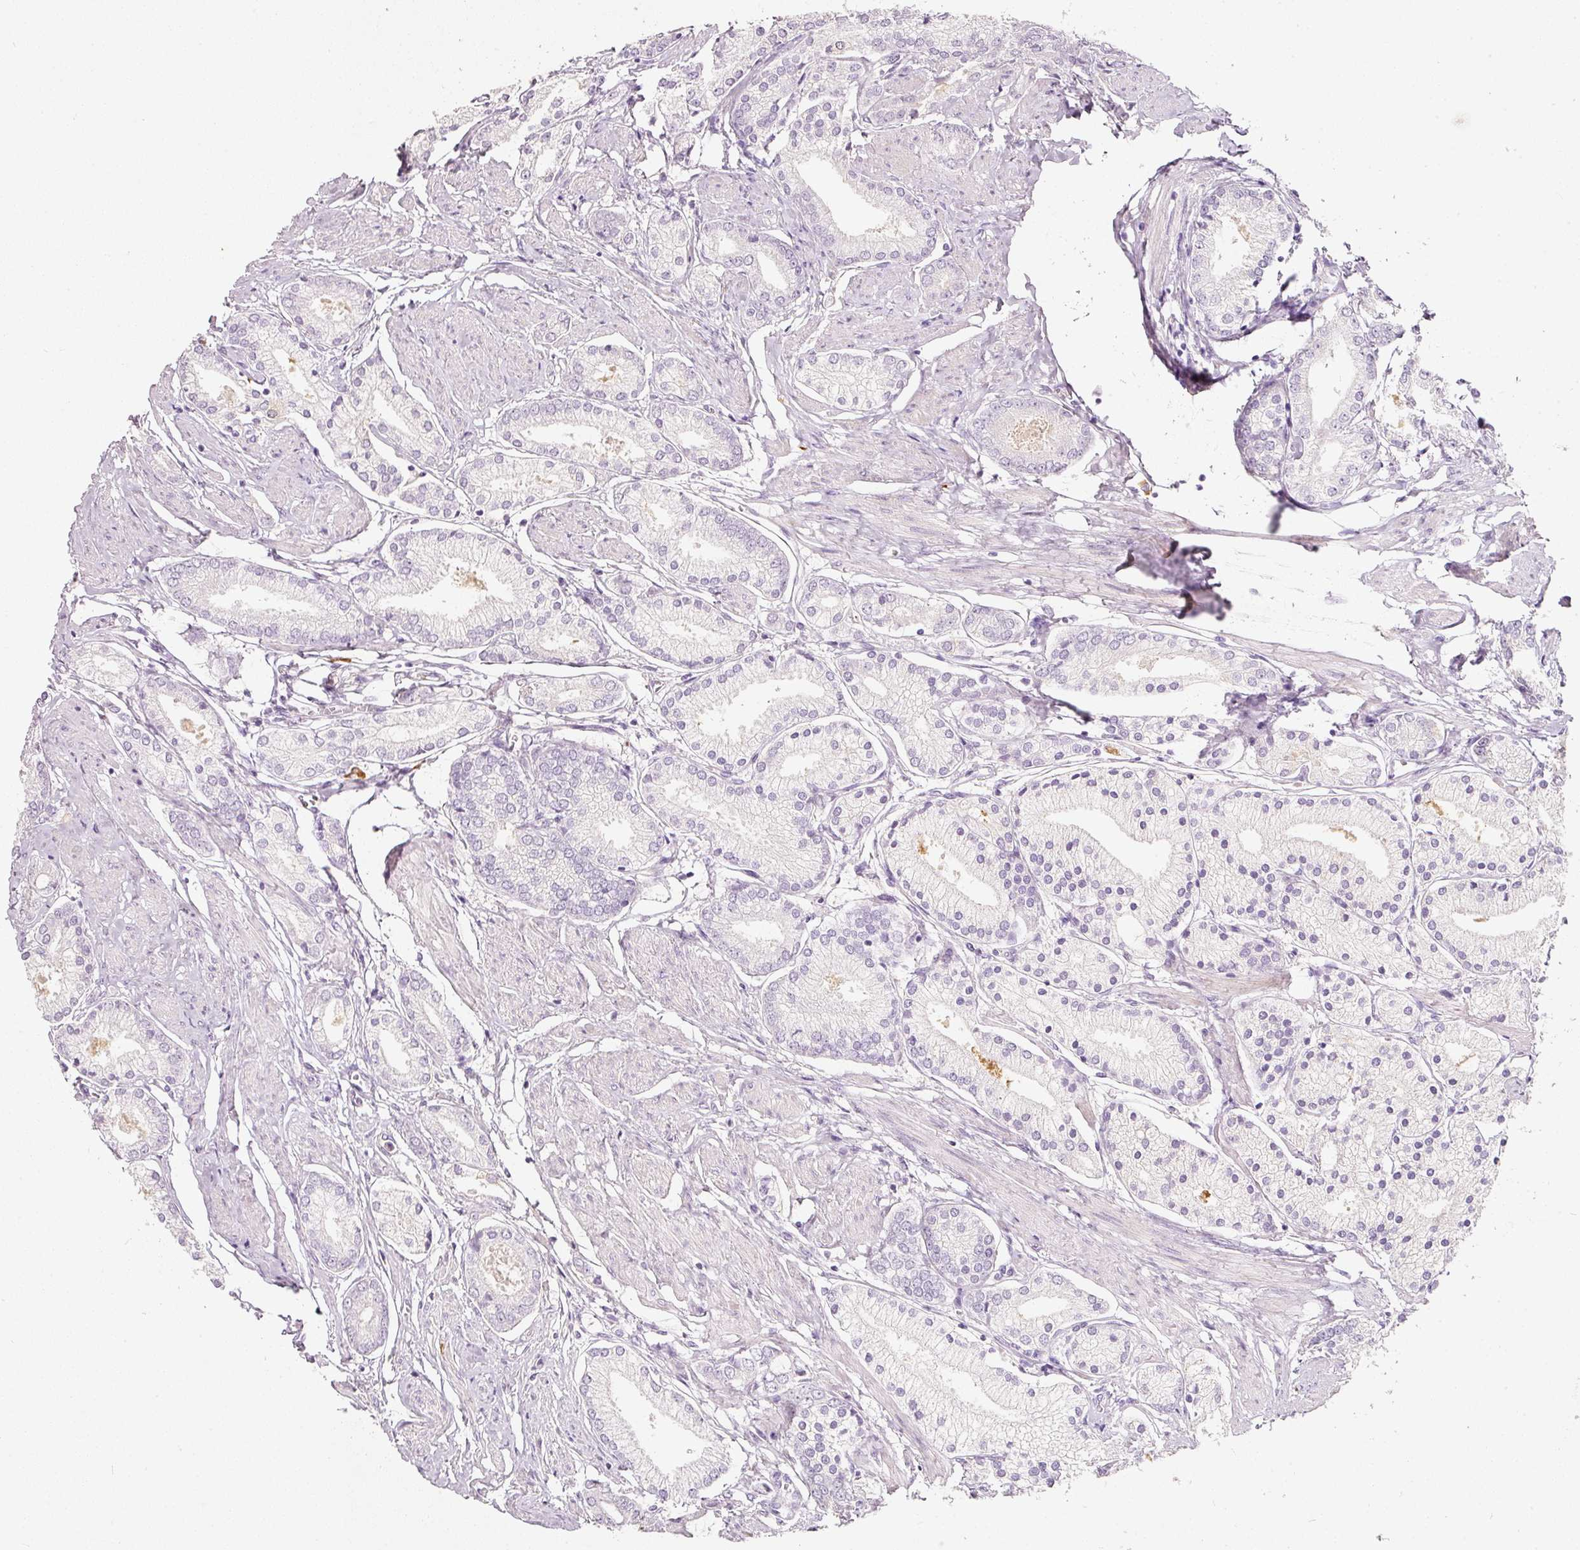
{"staining": {"intensity": "negative", "quantity": "none", "location": "none"}, "tissue": "prostate cancer", "cell_type": "Tumor cells", "image_type": "cancer", "snomed": [{"axis": "morphology", "description": "Adenocarcinoma, High grade"}, {"axis": "topography", "description": "Prostate and seminal vesicle, NOS"}], "caption": "IHC of human prostate cancer (high-grade adenocarcinoma) demonstrates no staining in tumor cells. The staining is performed using DAB brown chromogen with nuclei counter-stained in using hematoxylin.", "gene": "MTHFD2", "patient": {"sex": "male", "age": 64}}